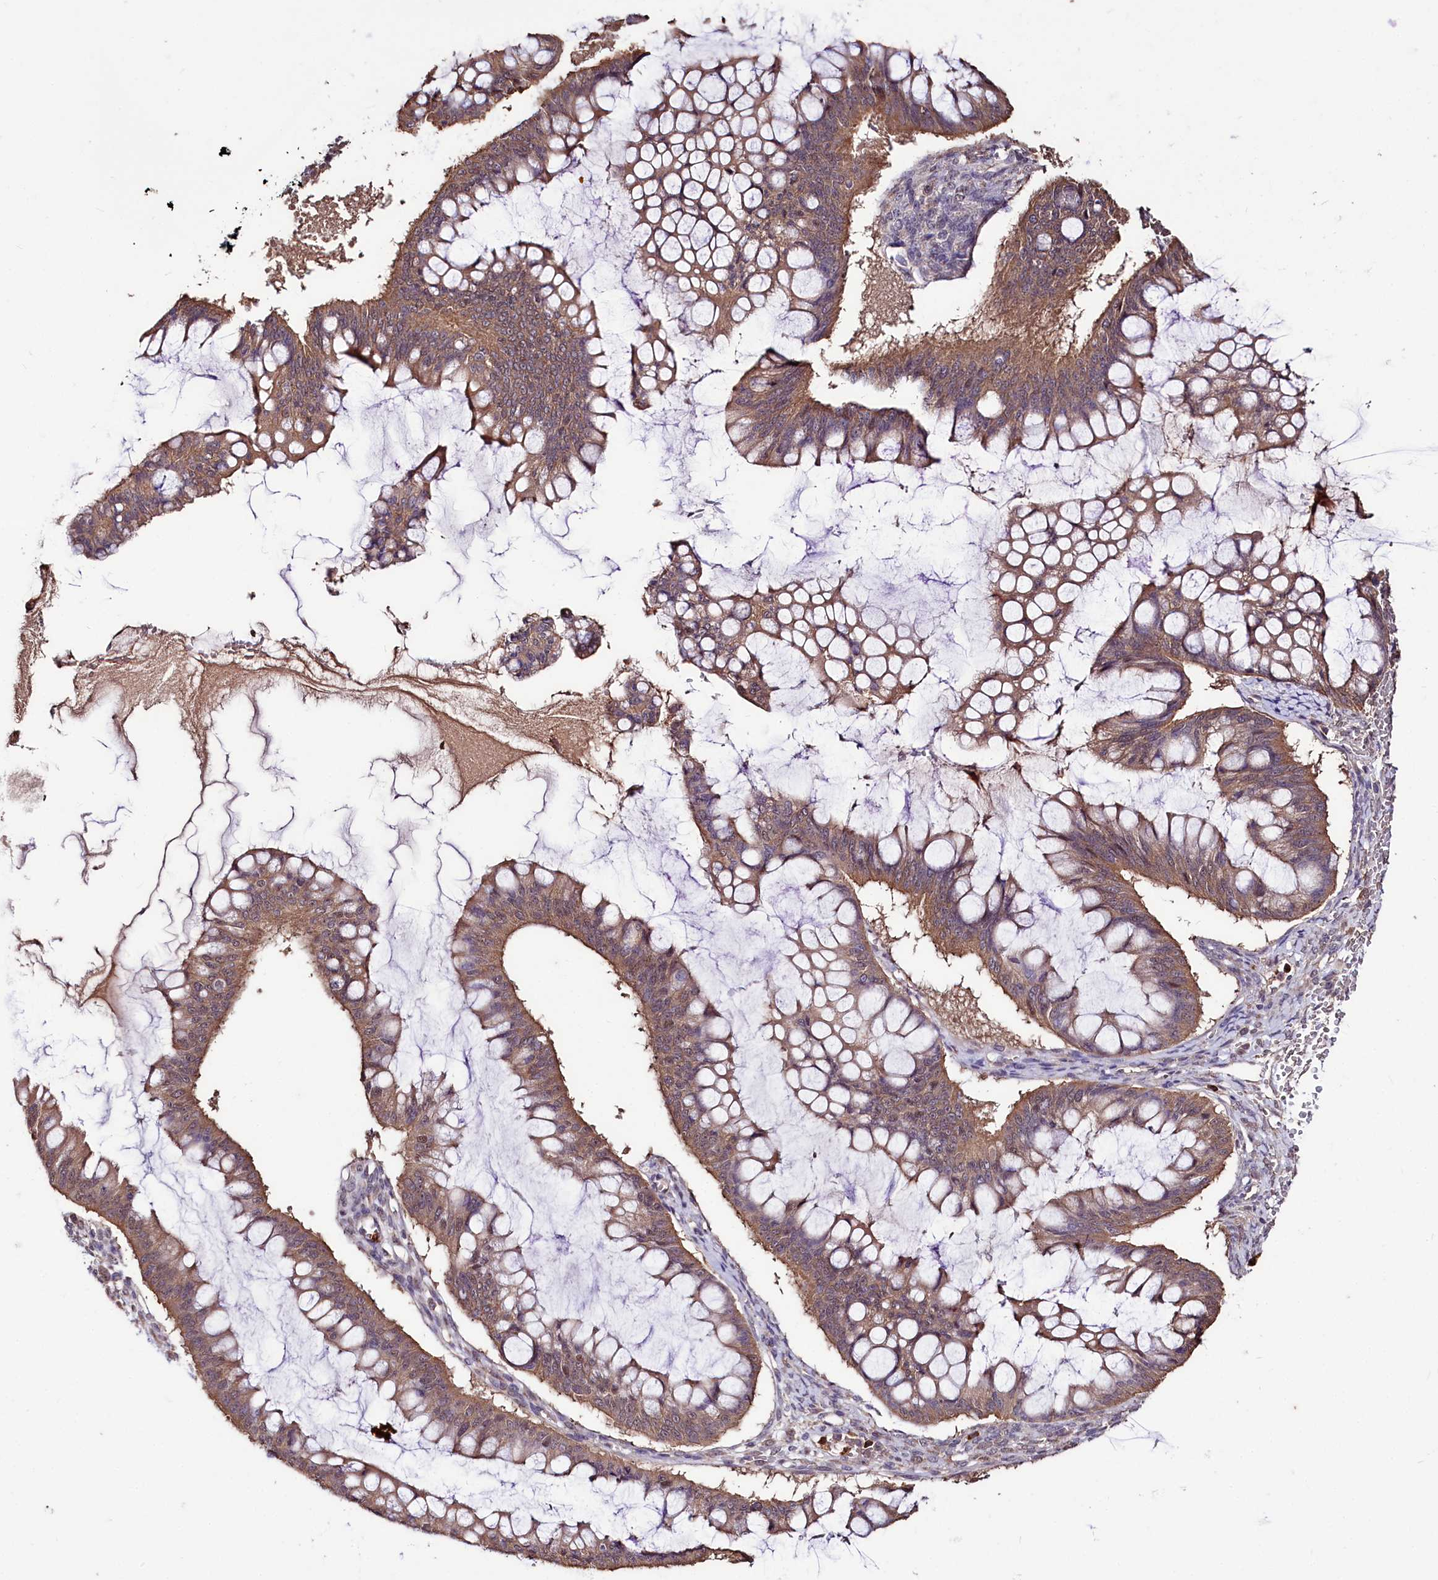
{"staining": {"intensity": "moderate", "quantity": ">75%", "location": "cytoplasmic/membranous,nuclear"}, "tissue": "ovarian cancer", "cell_type": "Tumor cells", "image_type": "cancer", "snomed": [{"axis": "morphology", "description": "Cystadenocarcinoma, mucinous, NOS"}, {"axis": "topography", "description": "Ovary"}], "caption": "Ovarian cancer (mucinous cystadenocarcinoma) stained with DAB immunohistochemistry (IHC) shows medium levels of moderate cytoplasmic/membranous and nuclear expression in approximately >75% of tumor cells. The staining is performed using DAB brown chromogen to label protein expression. The nuclei are counter-stained blue using hematoxylin.", "gene": "KLRB1", "patient": {"sex": "female", "age": 73}}